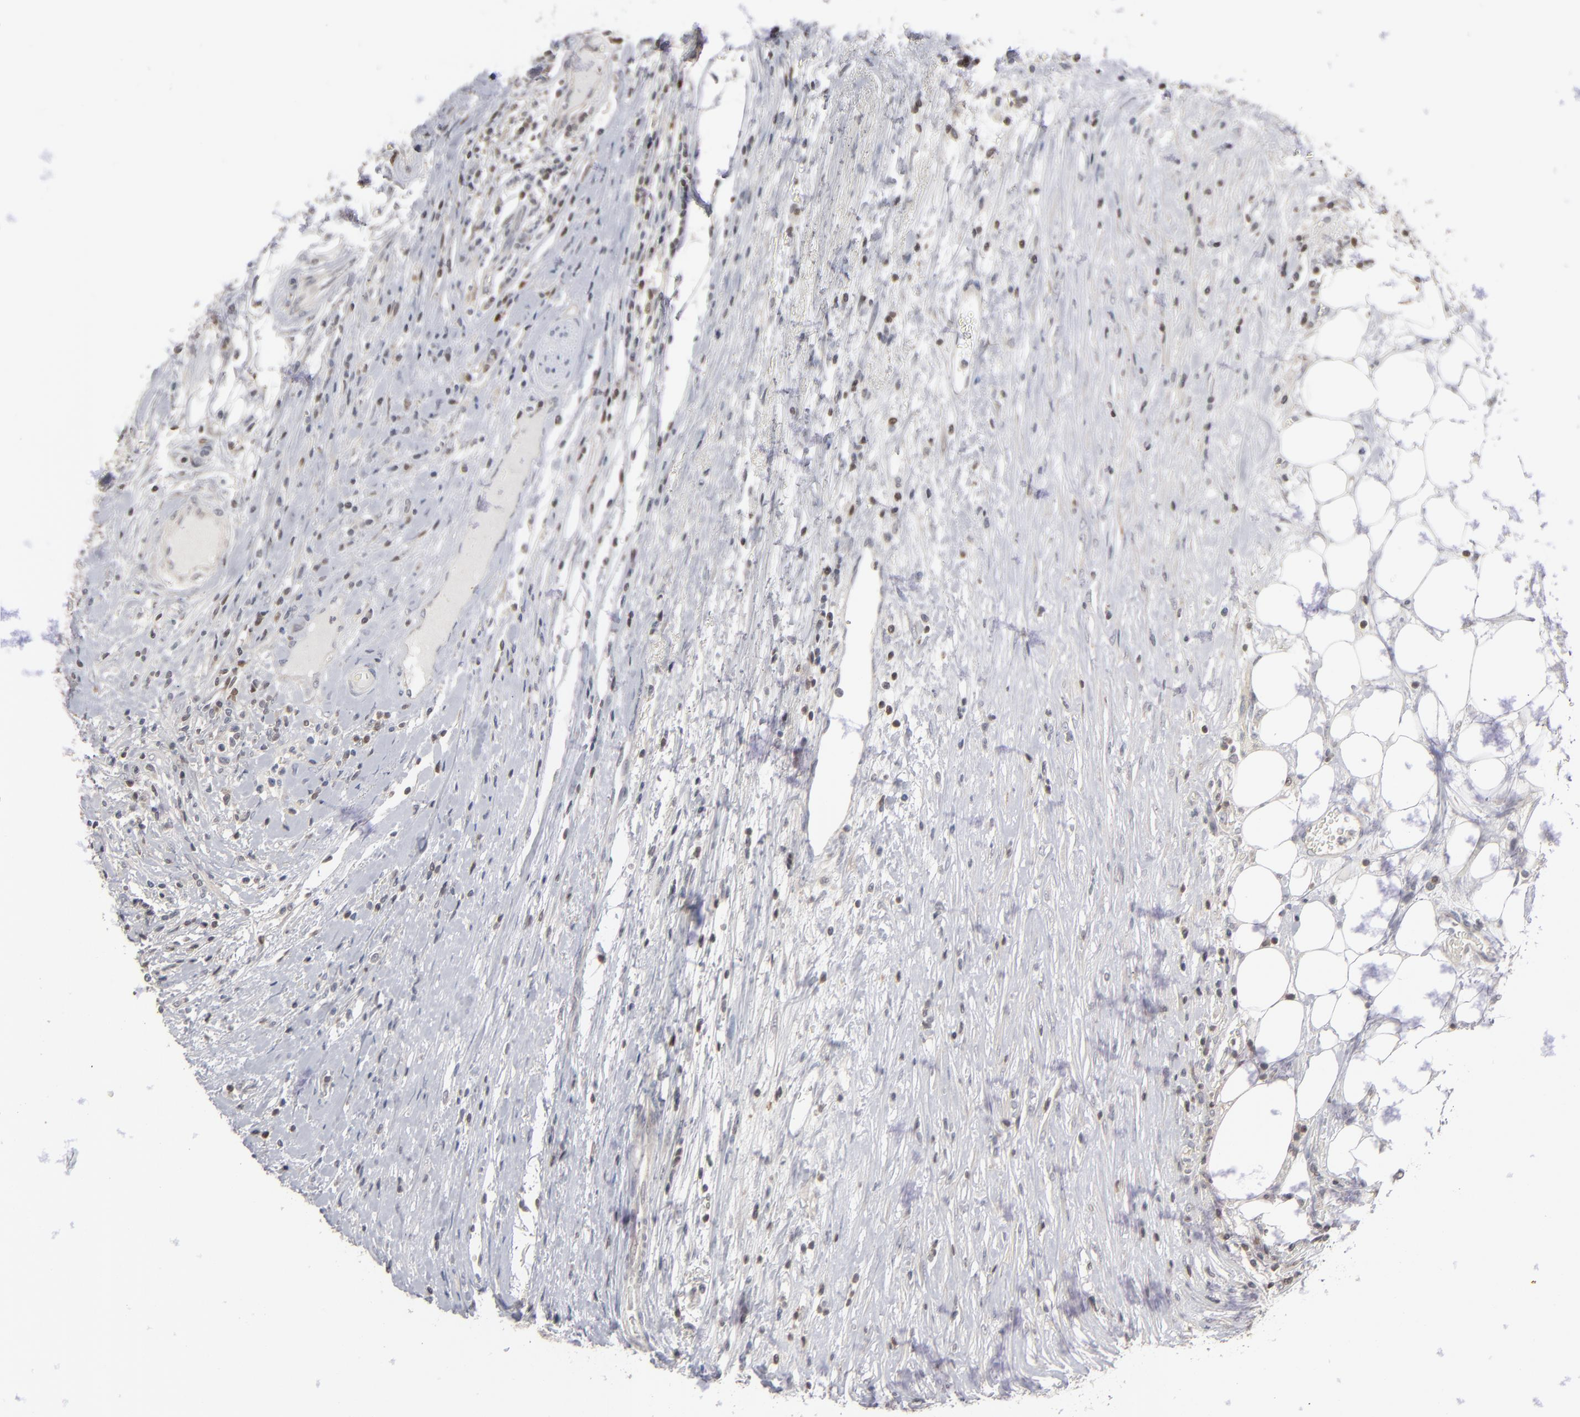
{"staining": {"intensity": "negative", "quantity": "none", "location": "none"}, "tissue": "colorectal cancer", "cell_type": "Tumor cells", "image_type": "cancer", "snomed": [{"axis": "morphology", "description": "Adenocarcinoma, NOS"}, {"axis": "topography", "description": "Colon"}], "caption": "Immunohistochemical staining of colorectal adenocarcinoma demonstrates no significant positivity in tumor cells. Nuclei are stained in blue.", "gene": "STAT4", "patient": {"sex": "female", "age": 53}}